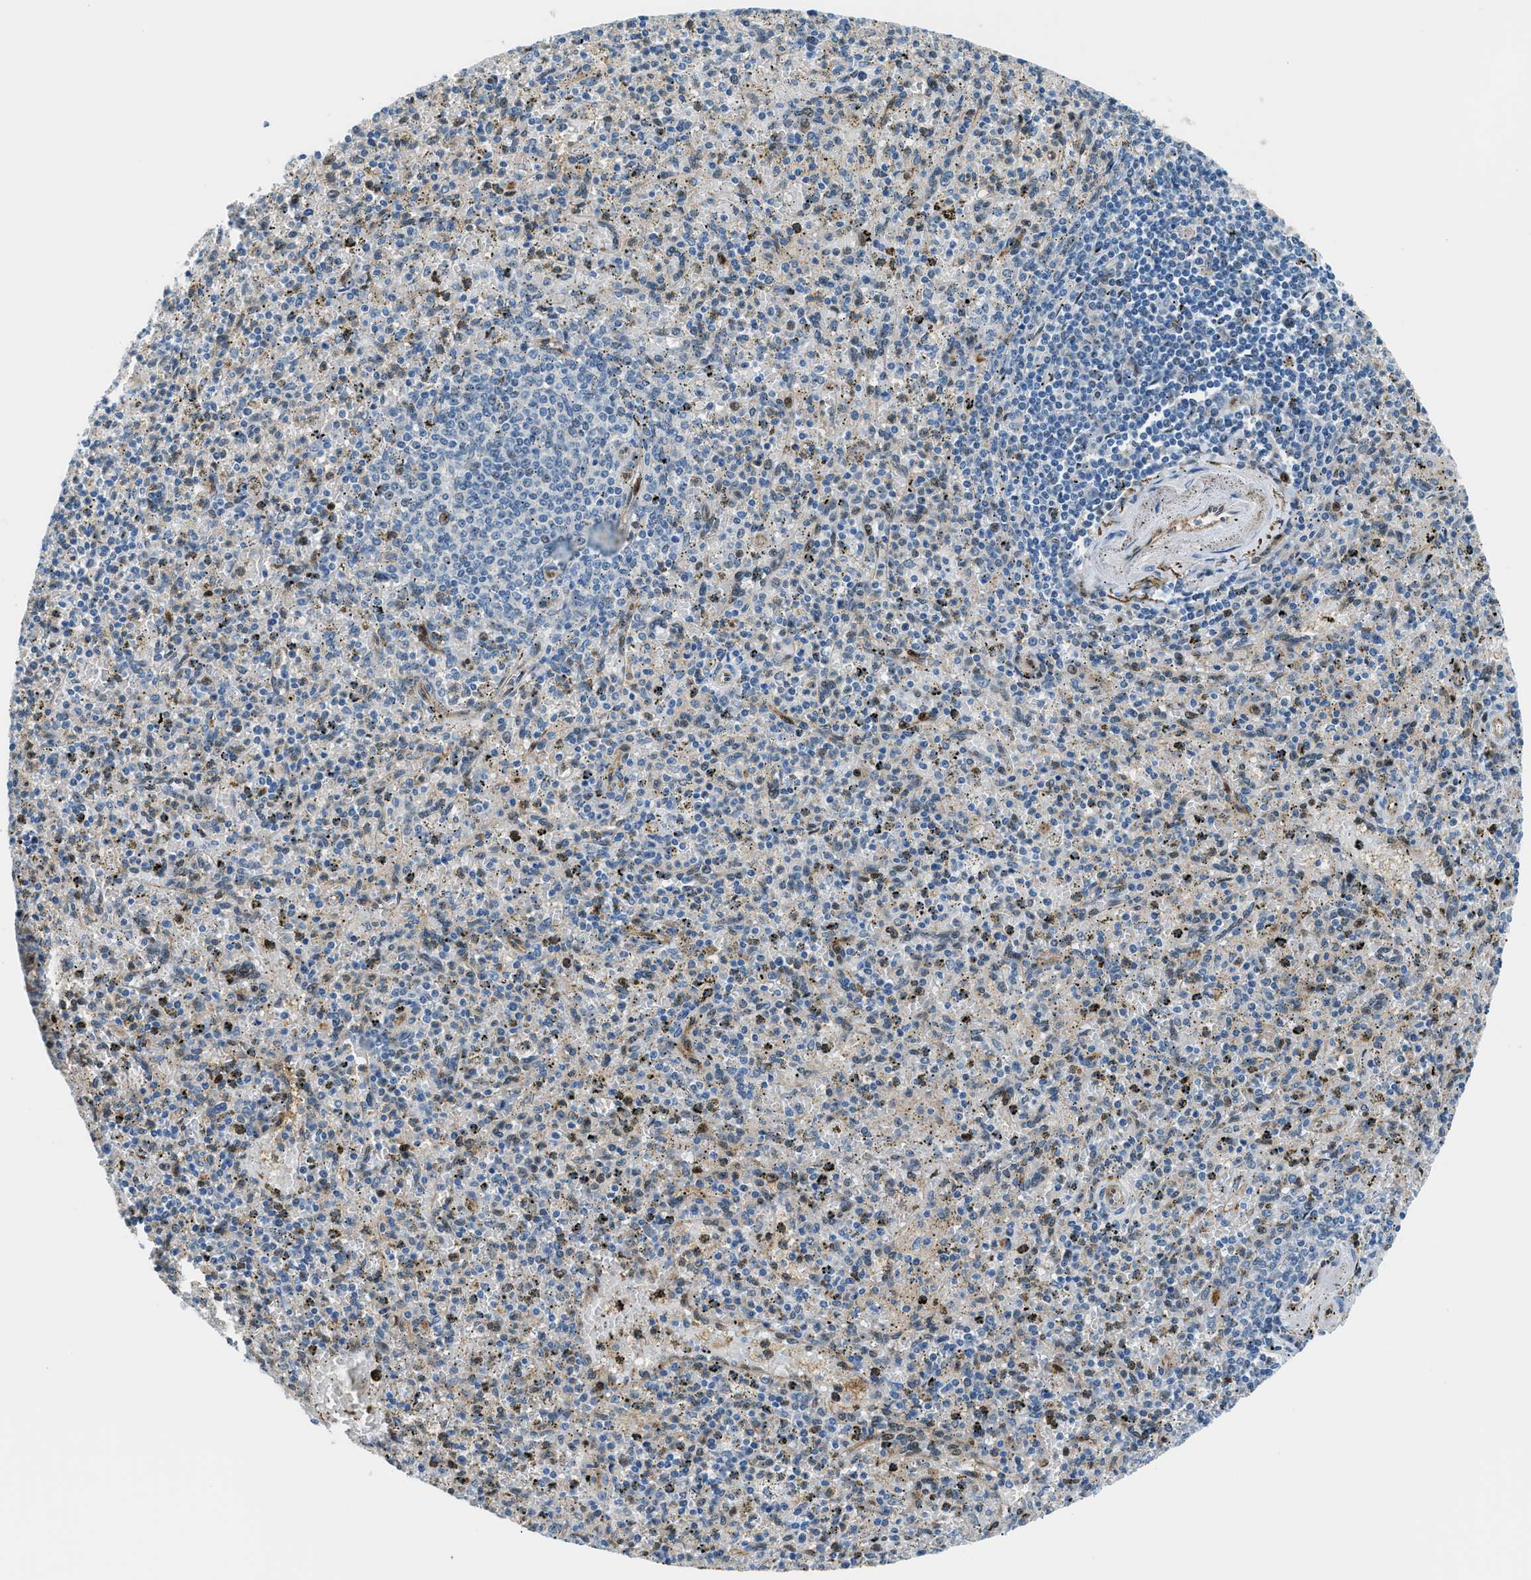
{"staining": {"intensity": "moderate", "quantity": "<25%", "location": "cytoplasmic/membranous,nuclear"}, "tissue": "spleen", "cell_type": "Cells in red pulp", "image_type": "normal", "snomed": [{"axis": "morphology", "description": "Normal tissue, NOS"}, {"axis": "topography", "description": "Spleen"}], "caption": "DAB immunohistochemical staining of normal spleen demonstrates moderate cytoplasmic/membranous,nuclear protein positivity in about <25% of cells in red pulp.", "gene": "YWHAE", "patient": {"sex": "male", "age": 72}}